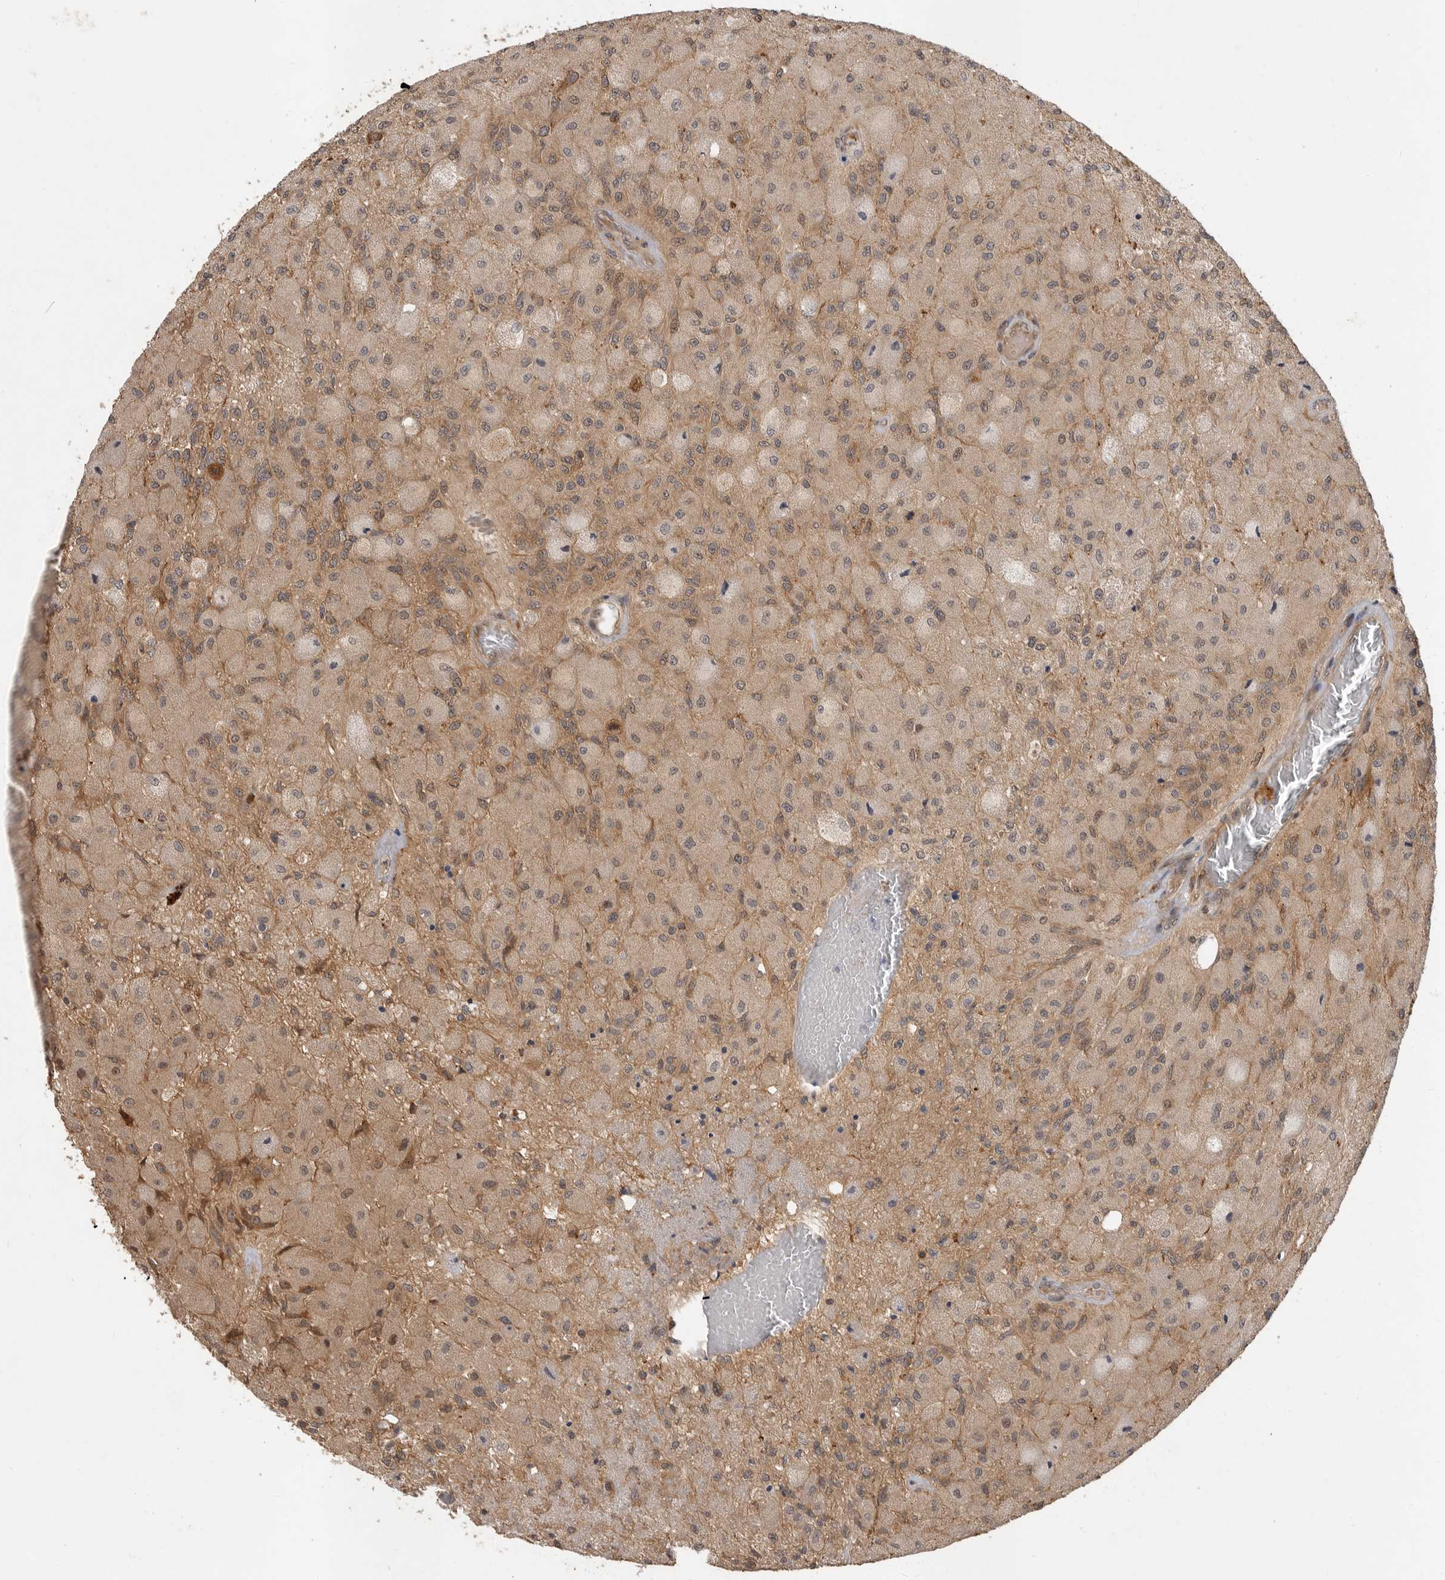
{"staining": {"intensity": "moderate", "quantity": "<25%", "location": "cytoplasmic/membranous"}, "tissue": "glioma", "cell_type": "Tumor cells", "image_type": "cancer", "snomed": [{"axis": "morphology", "description": "Normal tissue, NOS"}, {"axis": "morphology", "description": "Glioma, malignant, High grade"}, {"axis": "topography", "description": "Cerebral cortex"}], "caption": "The histopathology image displays staining of malignant high-grade glioma, revealing moderate cytoplasmic/membranous protein positivity (brown color) within tumor cells.", "gene": "OSBPL9", "patient": {"sex": "male", "age": 77}}